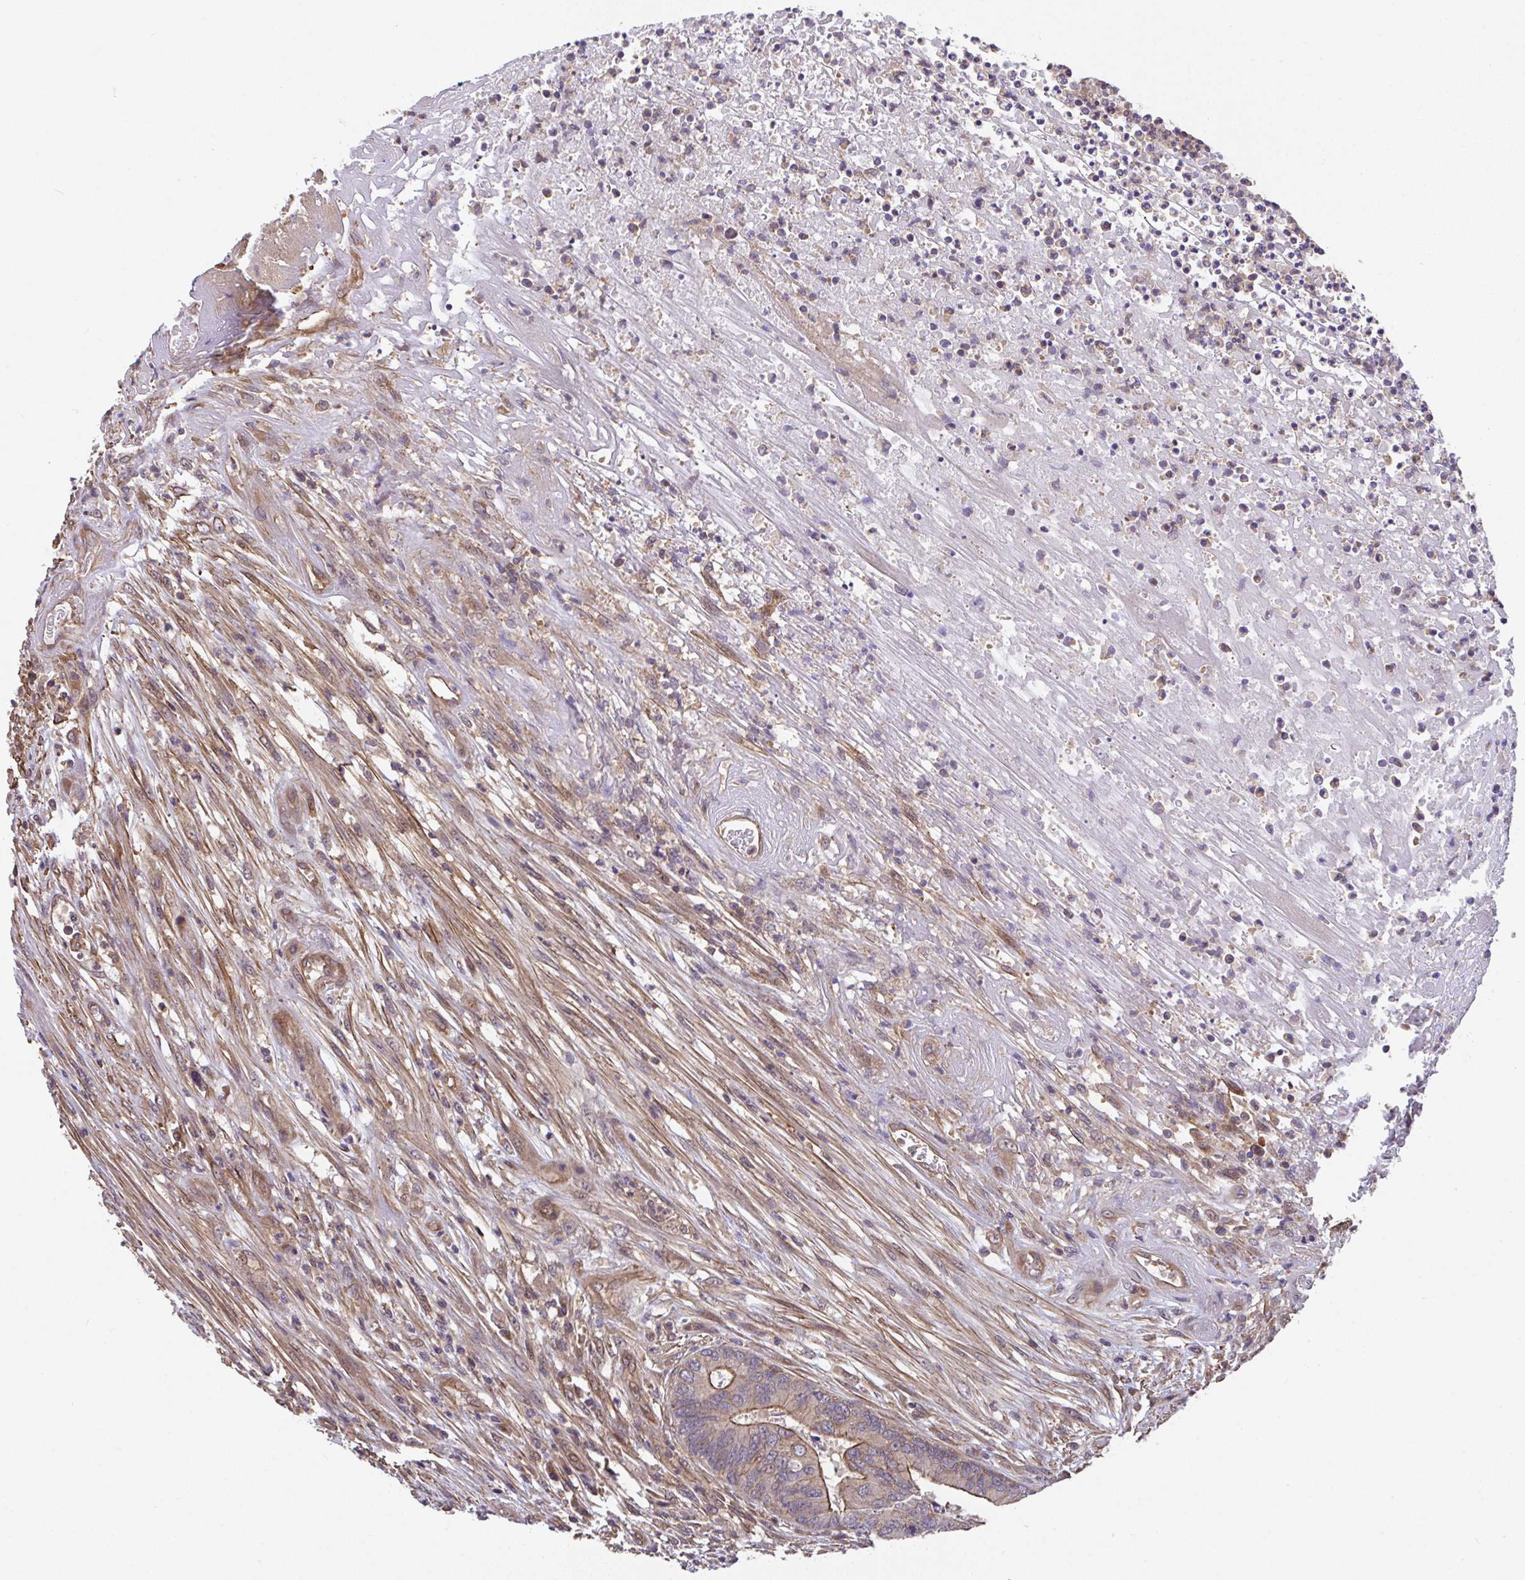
{"staining": {"intensity": "moderate", "quantity": "25%-75%", "location": "cytoplasmic/membranous"}, "tissue": "colorectal cancer", "cell_type": "Tumor cells", "image_type": "cancer", "snomed": [{"axis": "morphology", "description": "Adenocarcinoma, NOS"}, {"axis": "topography", "description": "Colon"}], "caption": "Colorectal adenocarcinoma stained with DAB immunohistochemistry exhibits medium levels of moderate cytoplasmic/membranous expression in about 25%-75% of tumor cells.", "gene": "ZNF696", "patient": {"sex": "female", "age": 67}}